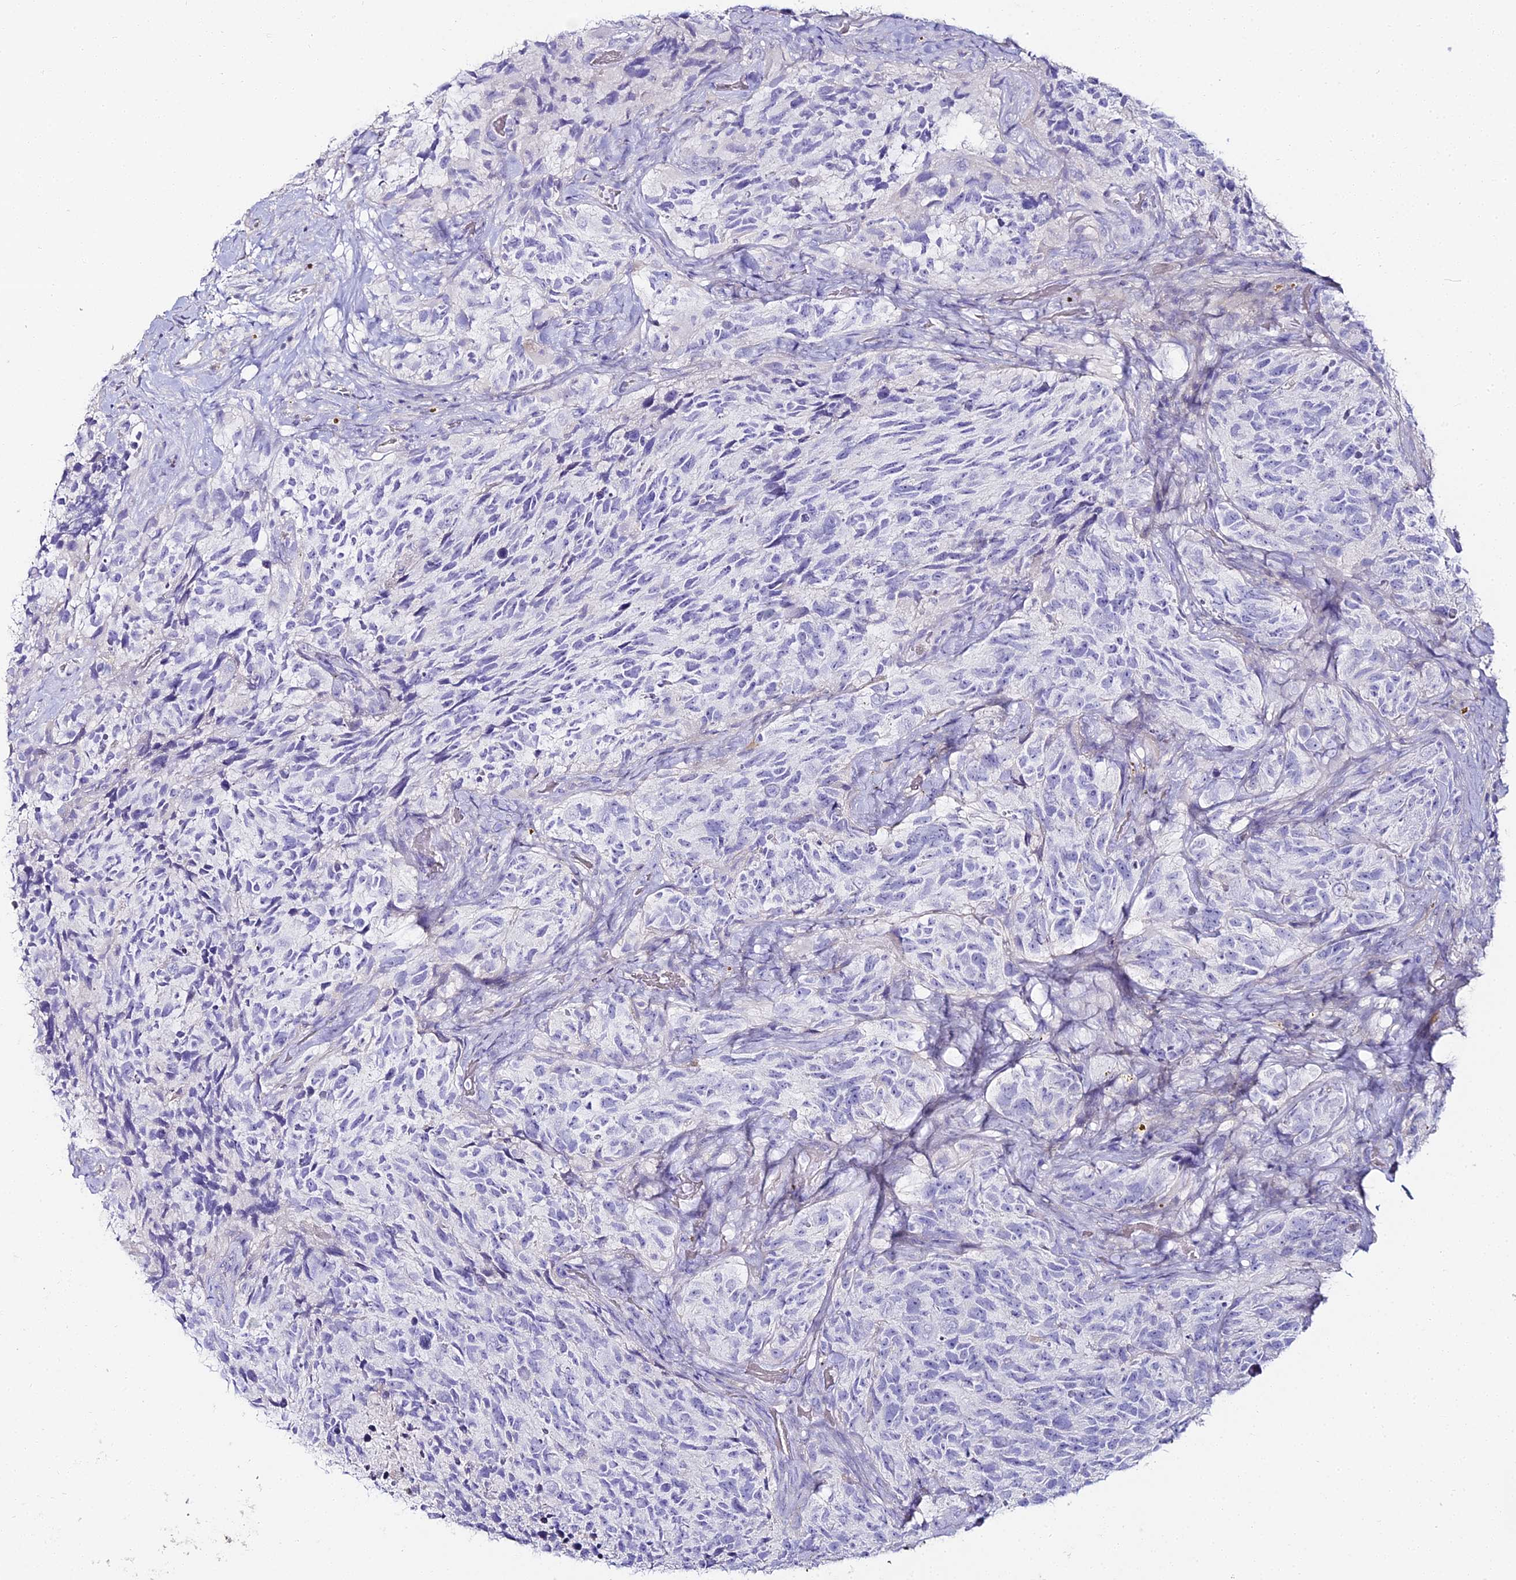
{"staining": {"intensity": "negative", "quantity": "none", "location": "none"}, "tissue": "glioma", "cell_type": "Tumor cells", "image_type": "cancer", "snomed": [{"axis": "morphology", "description": "Glioma, malignant, High grade"}, {"axis": "topography", "description": "Brain"}], "caption": "This is an immunohistochemistry (IHC) micrograph of human malignant glioma (high-grade). There is no positivity in tumor cells.", "gene": "ALPG", "patient": {"sex": "male", "age": 69}}